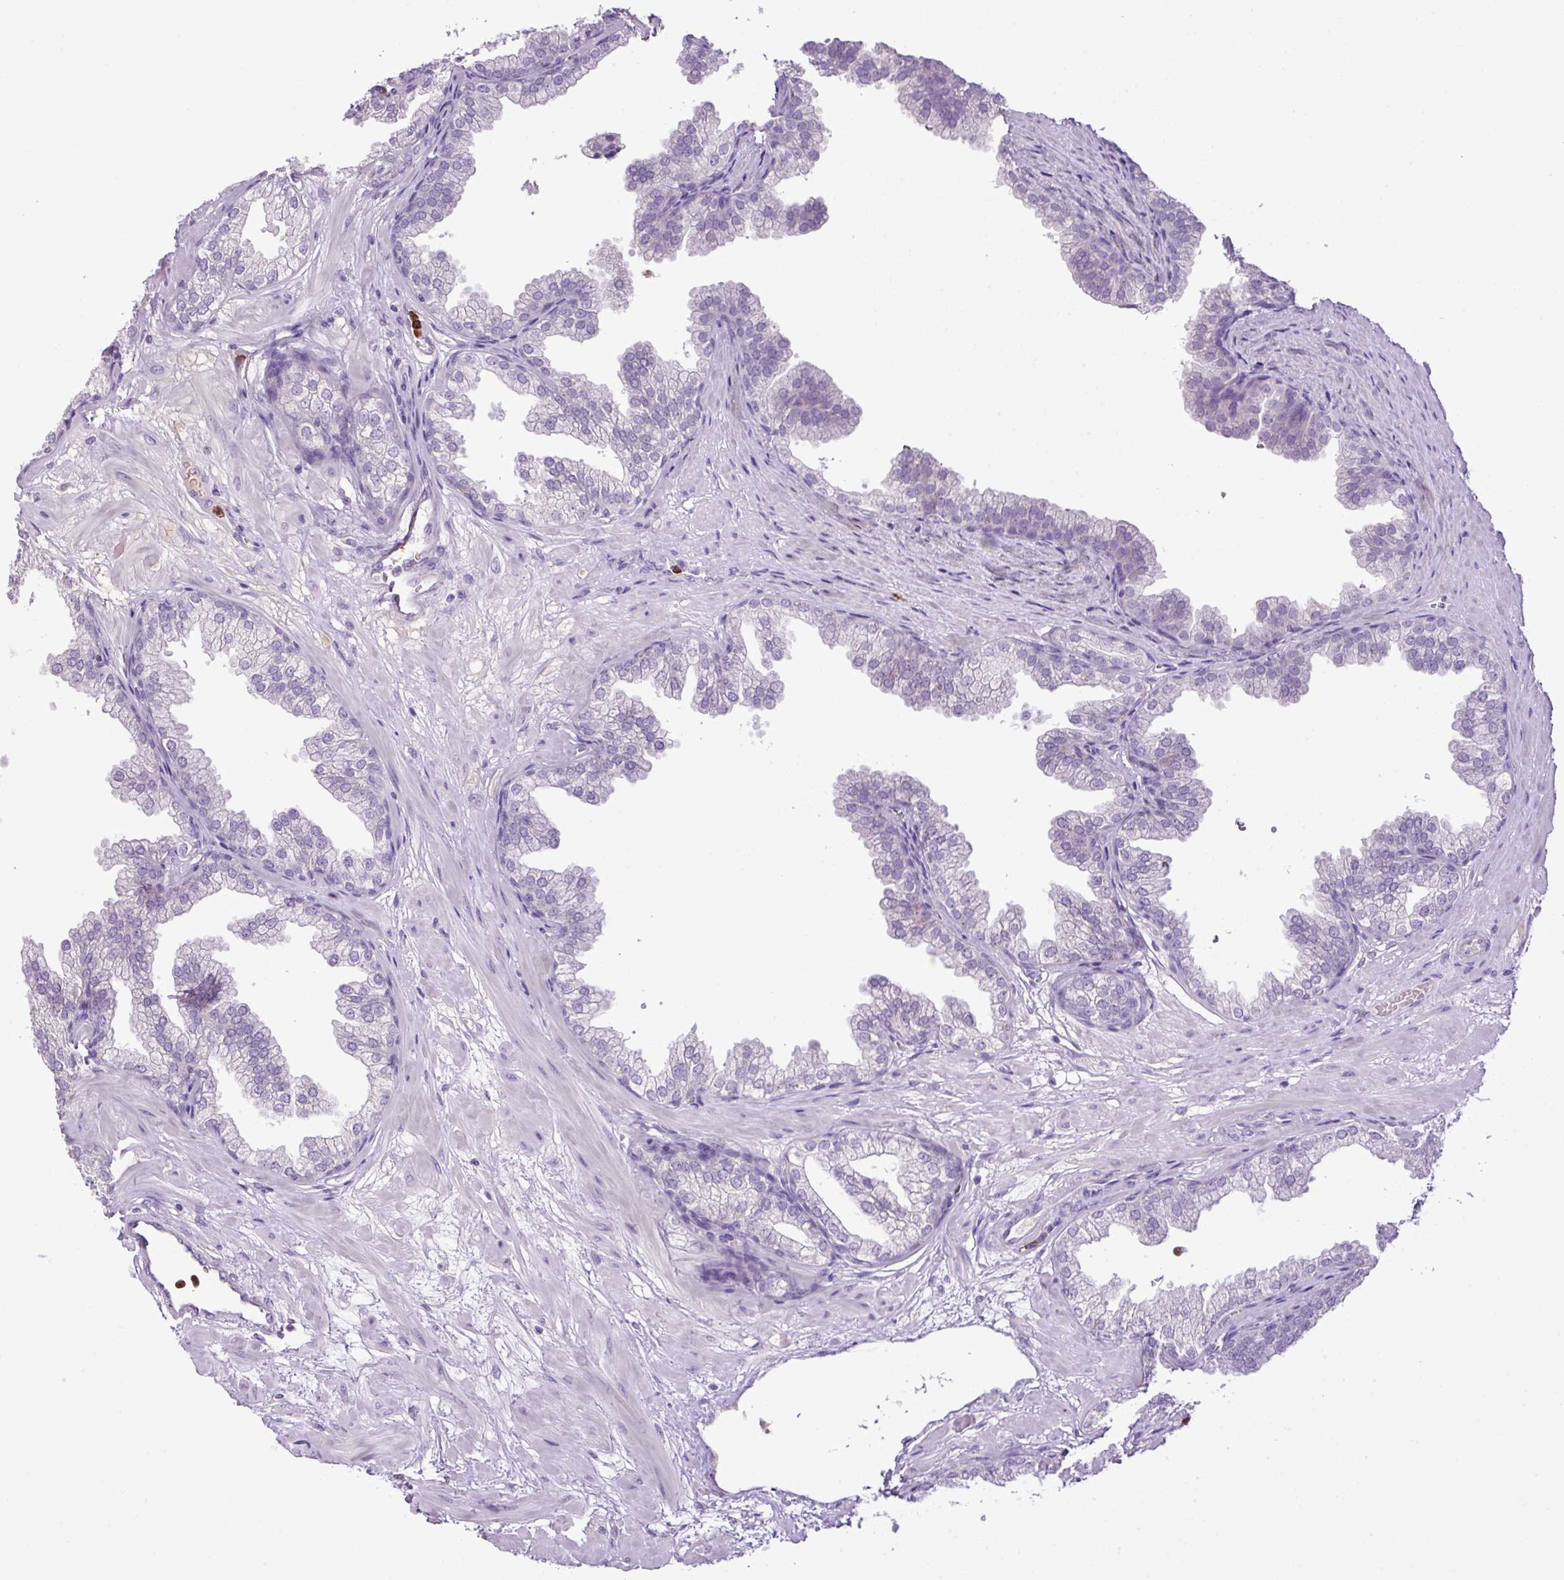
{"staining": {"intensity": "negative", "quantity": "none", "location": "none"}, "tissue": "prostate", "cell_type": "Glandular cells", "image_type": "normal", "snomed": [{"axis": "morphology", "description": "Normal tissue, NOS"}, {"axis": "topography", "description": "Prostate"}], "caption": "Unremarkable prostate was stained to show a protein in brown. There is no significant positivity in glandular cells. The staining was performed using DAB to visualize the protein expression in brown, while the nuclei were stained in blue with hematoxylin (Magnification: 20x).", "gene": "HTR3E", "patient": {"sex": "male", "age": 37}}